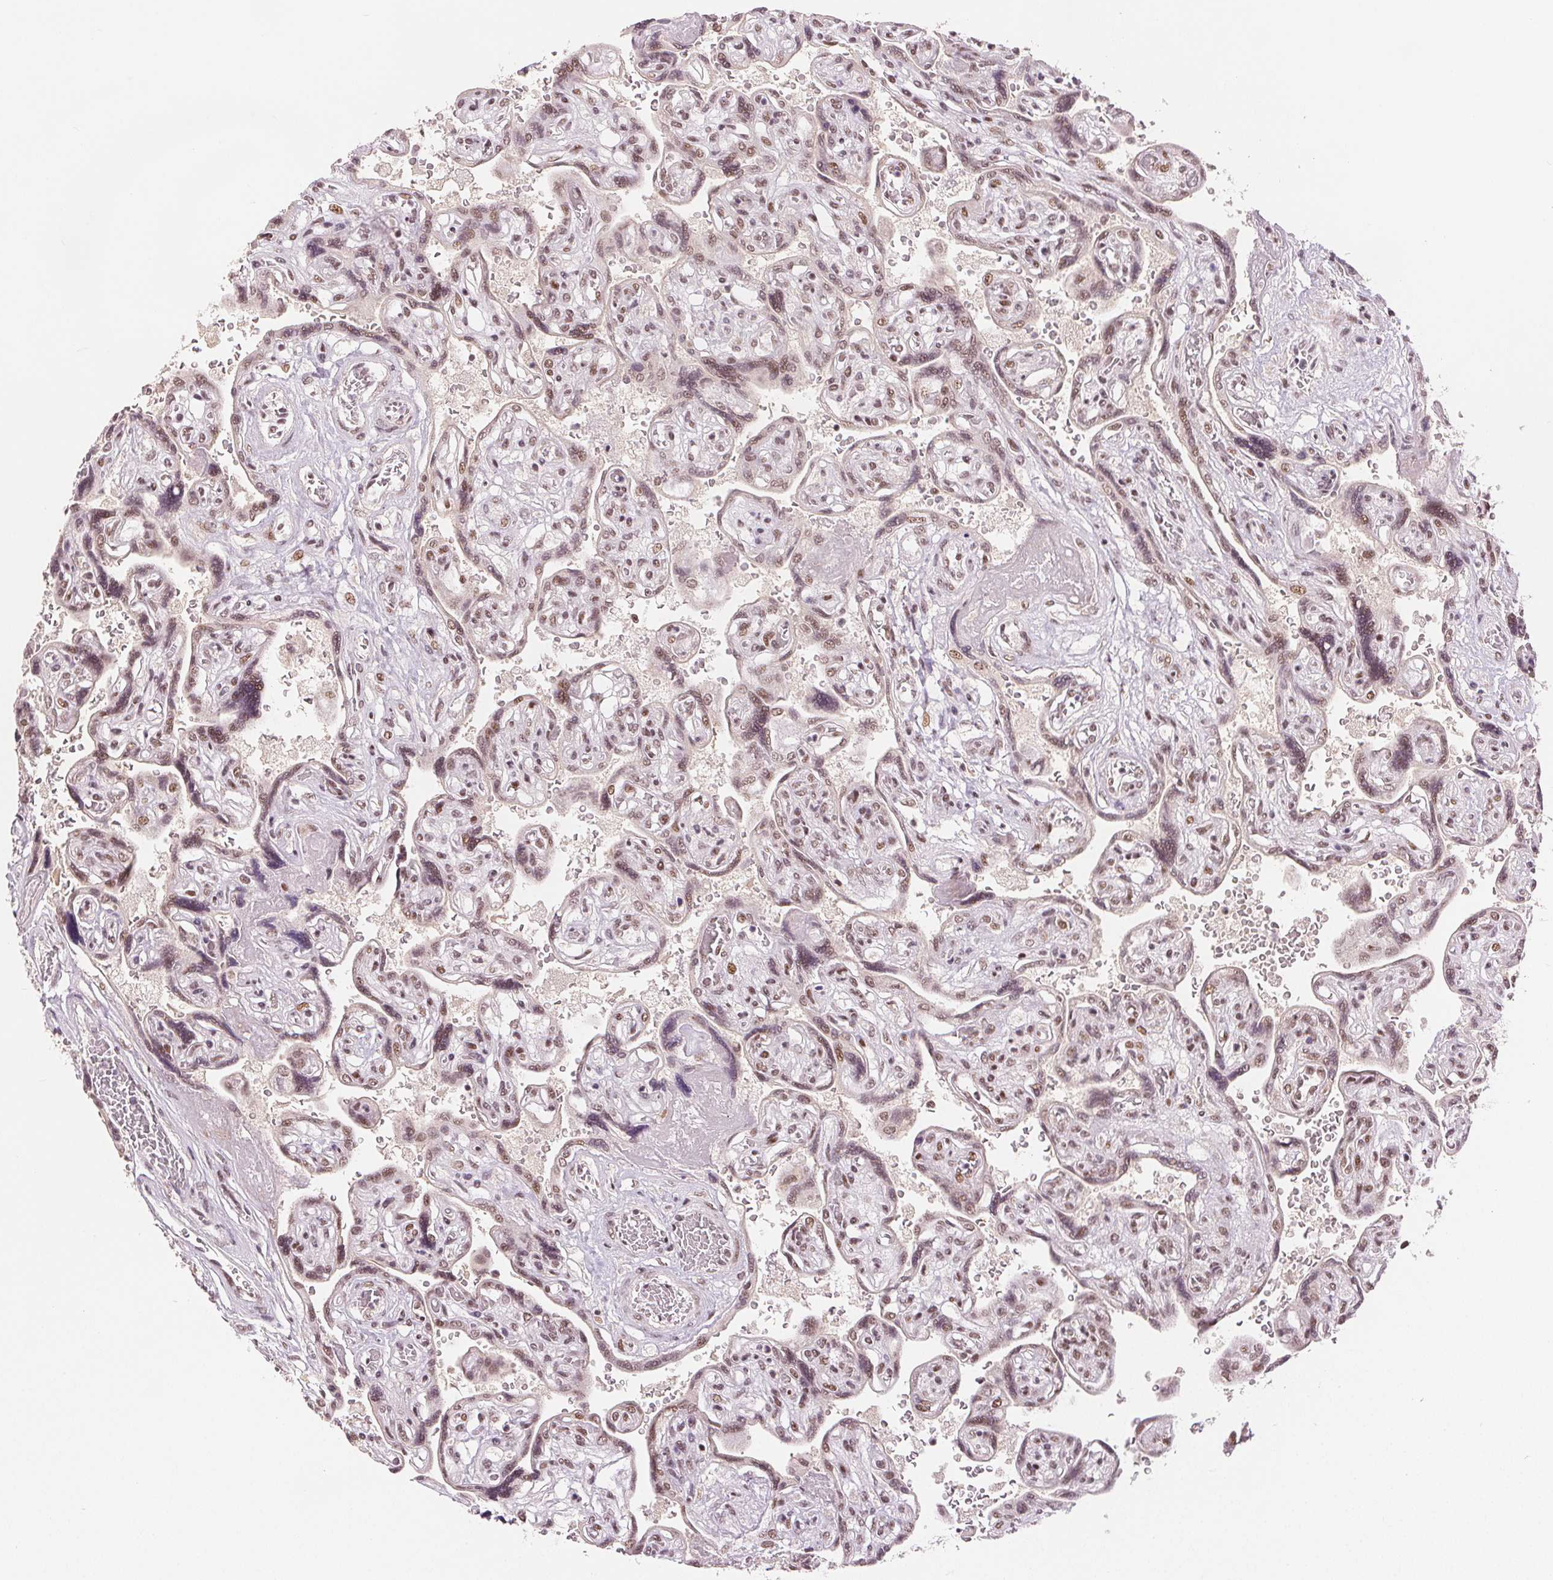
{"staining": {"intensity": "moderate", "quantity": ">75%", "location": "nuclear"}, "tissue": "placenta", "cell_type": "Decidual cells", "image_type": "normal", "snomed": [{"axis": "morphology", "description": "Normal tissue, NOS"}, {"axis": "topography", "description": "Placenta"}], "caption": "Immunohistochemistry histopathology image of benign human placenta stained for a protein (brown), which demonstrates medium levels of moderate nuclear expression in approximately >75% of decidual cells.", "gene": "ZNF703", "patient": {"sex": "female", "age": 32}}